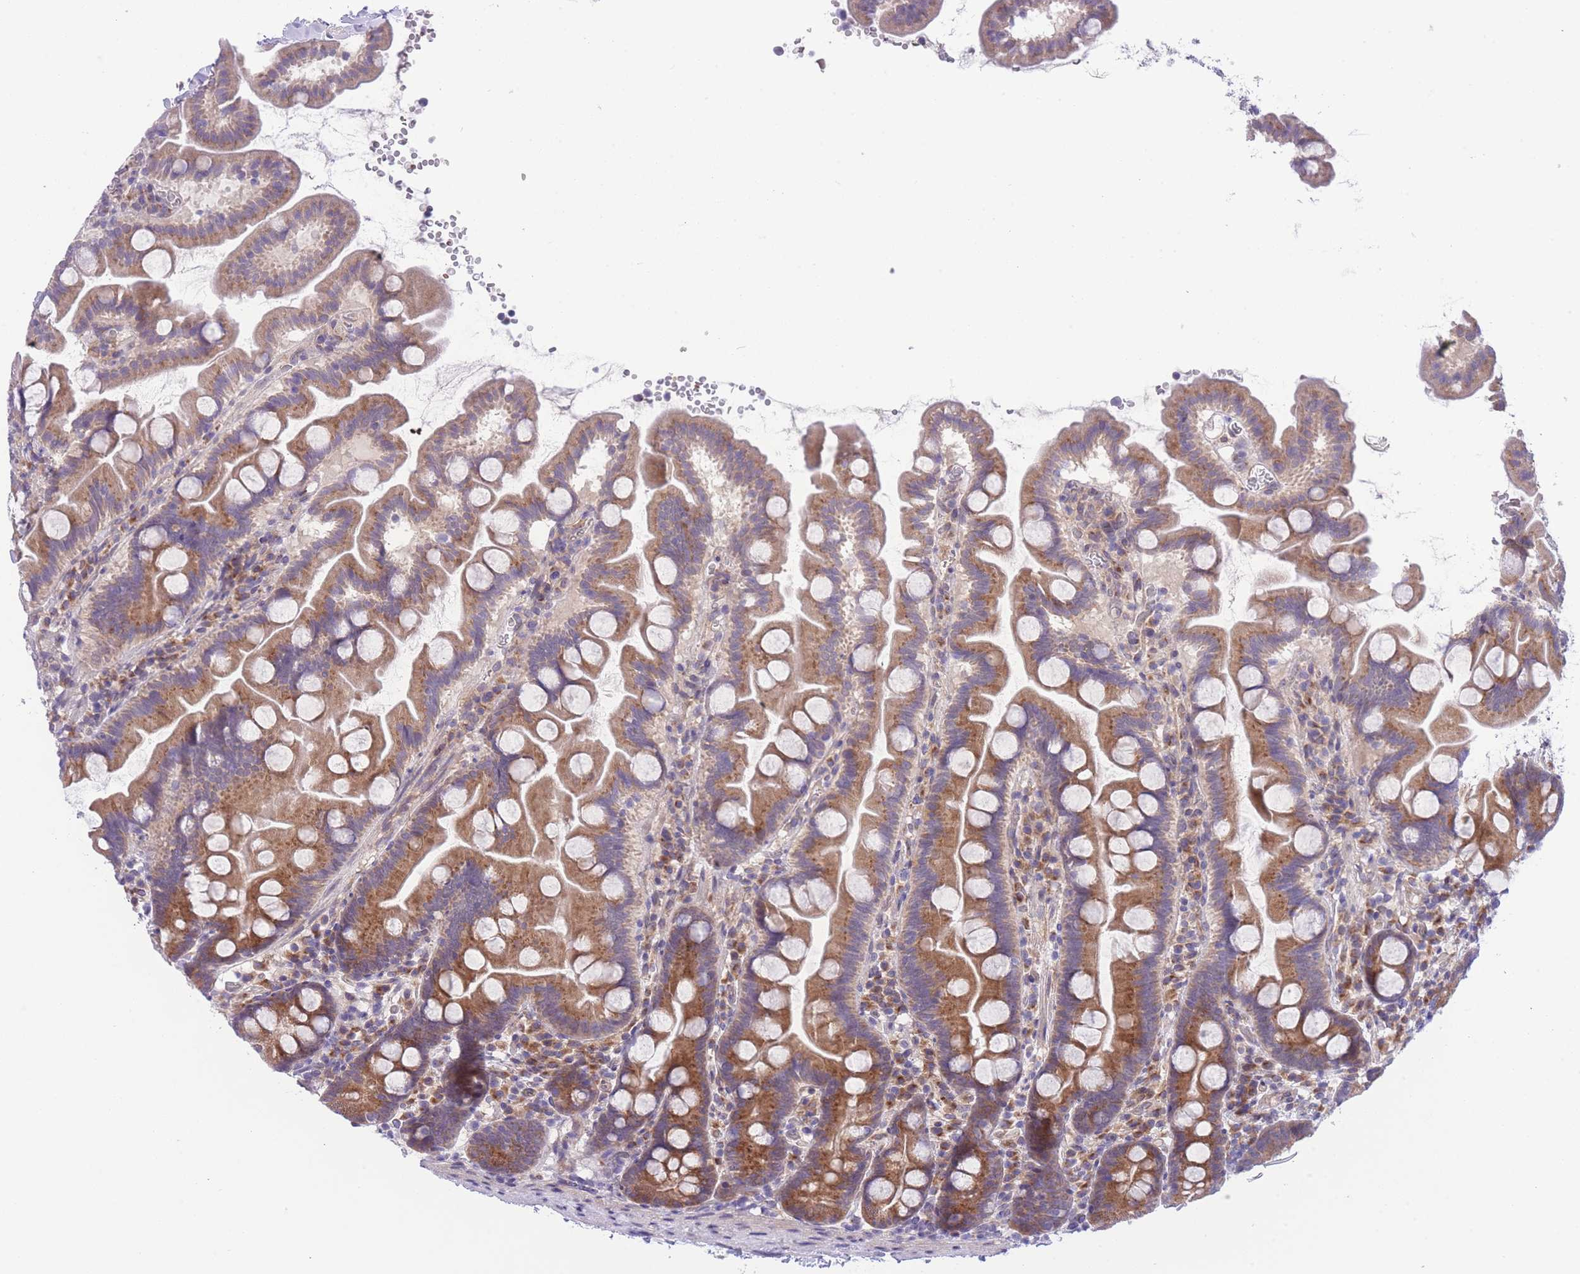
{"staining": {"intensity": "moderate", "quantity": ">75%", "location": "cytoplasmic/membranous"}, "tissue": "small intestine", "cell_type": "Glandular cells", "image_type": "normal", "snomed": [{"axis": "morphology", "description": "Normal tissue, NOS"}, {"axis": "topography", "description": "Small intestine"}], "caption": "IHC micrograph of benign human small intestine stained for a protein (brown), which reveals medium levels of moderate cytoplasmic/membranous expression in about >75% of glandular cells.", "gene": "WWOX", "patient": {"sex": "female", "age": 68}}